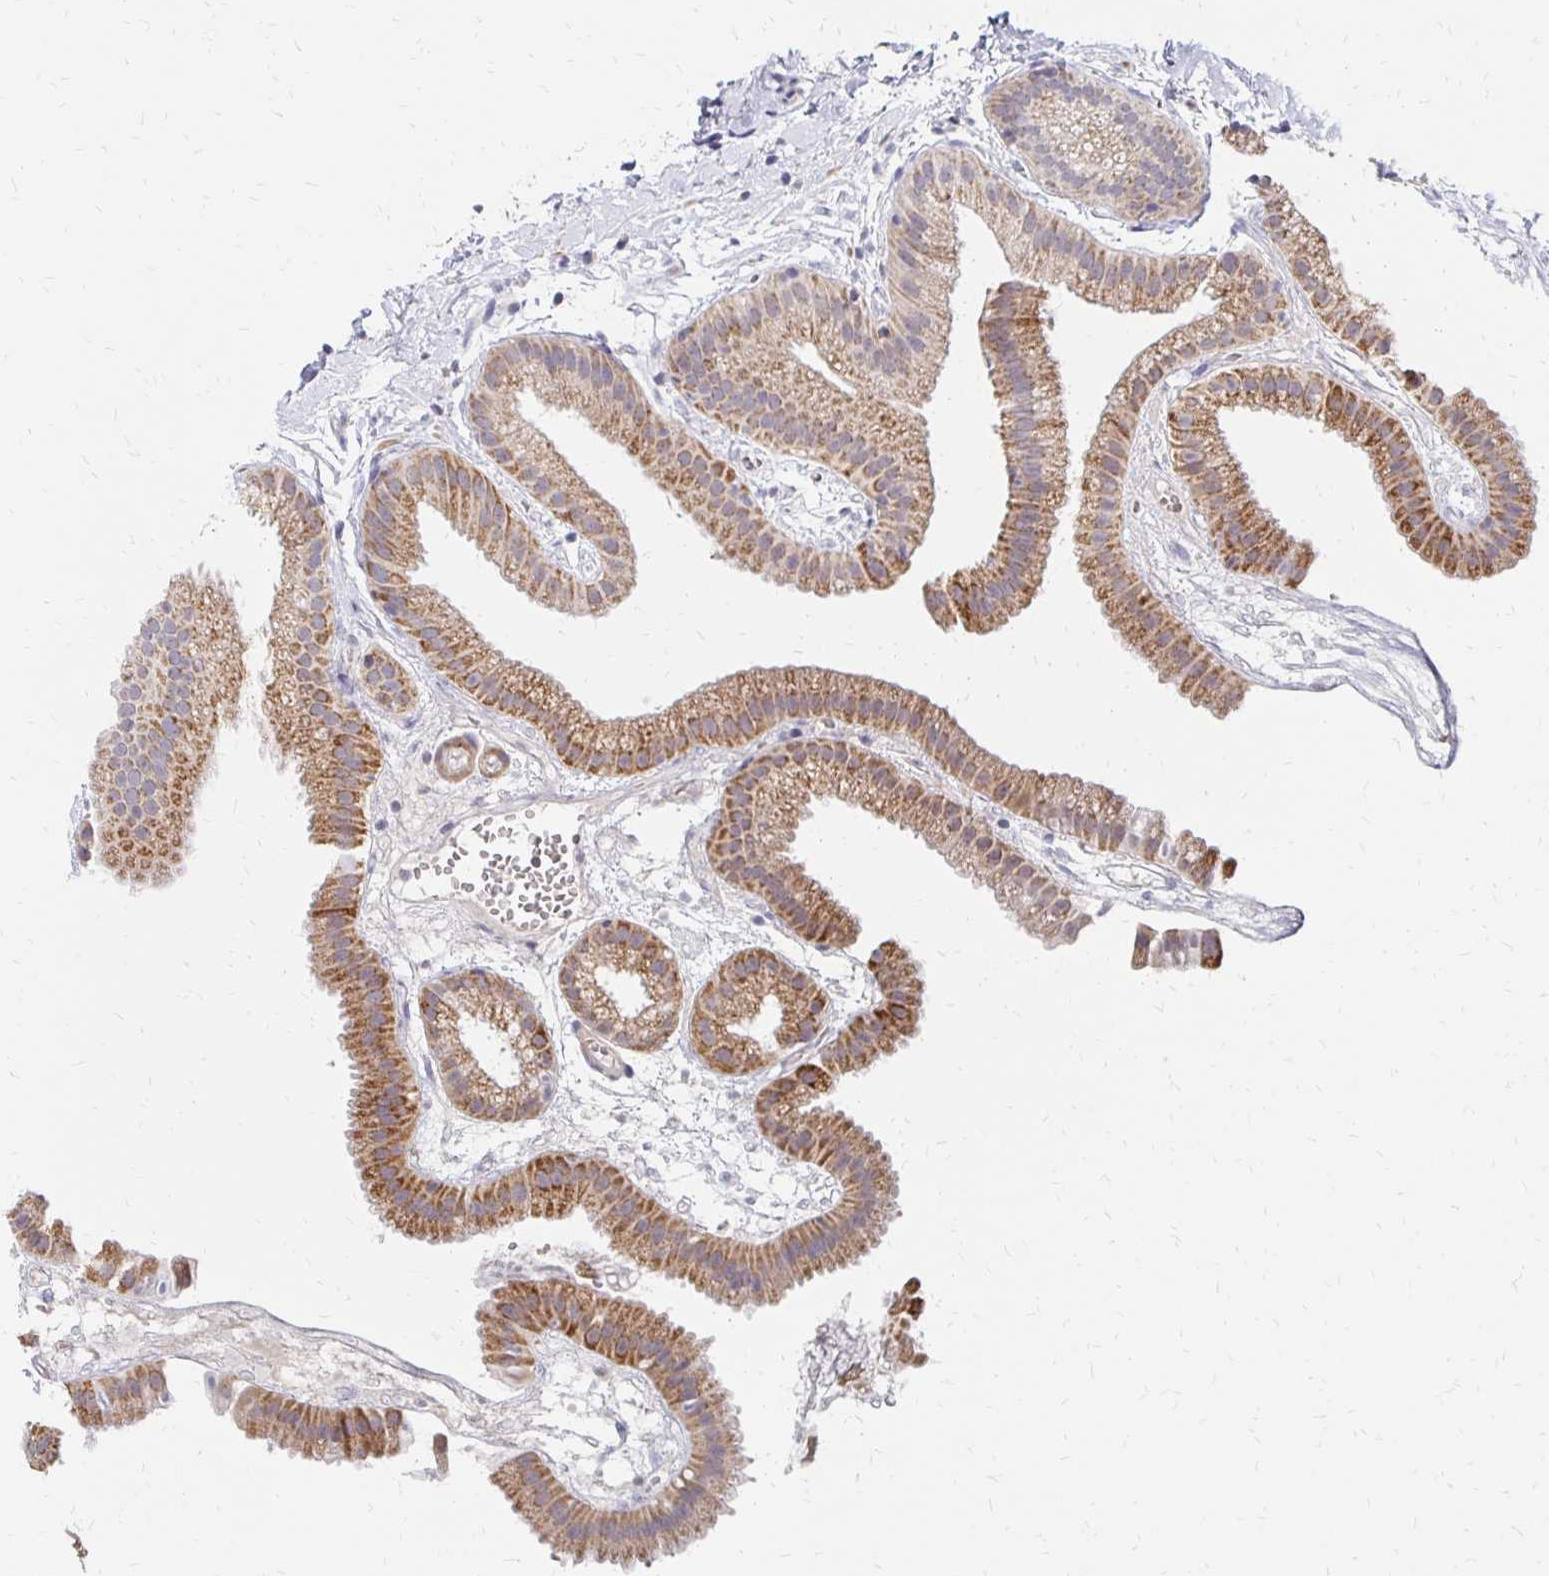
{"staining": {"intensity": "moderate", "quantity": "25%-75%", "location": "cytoplasmic/membranous"}, "tissue": "gallbladder", "cell_type": "Glandular cells", "image_type": "normal", "snomed": [{"axis": "morphology", "description": "Normal tissue, NOS"}, {"axis": "topography", "description": "Gallbladder"}], "caption": "DAB immunohistochemical staining of unremarkable human gallbladder shows moderate cytoplasmic/membranous protein positivity in about 25%-75% of glandular cells.", "gene": "ATOSB", "patient": {"sex": "female", "age": 63}}